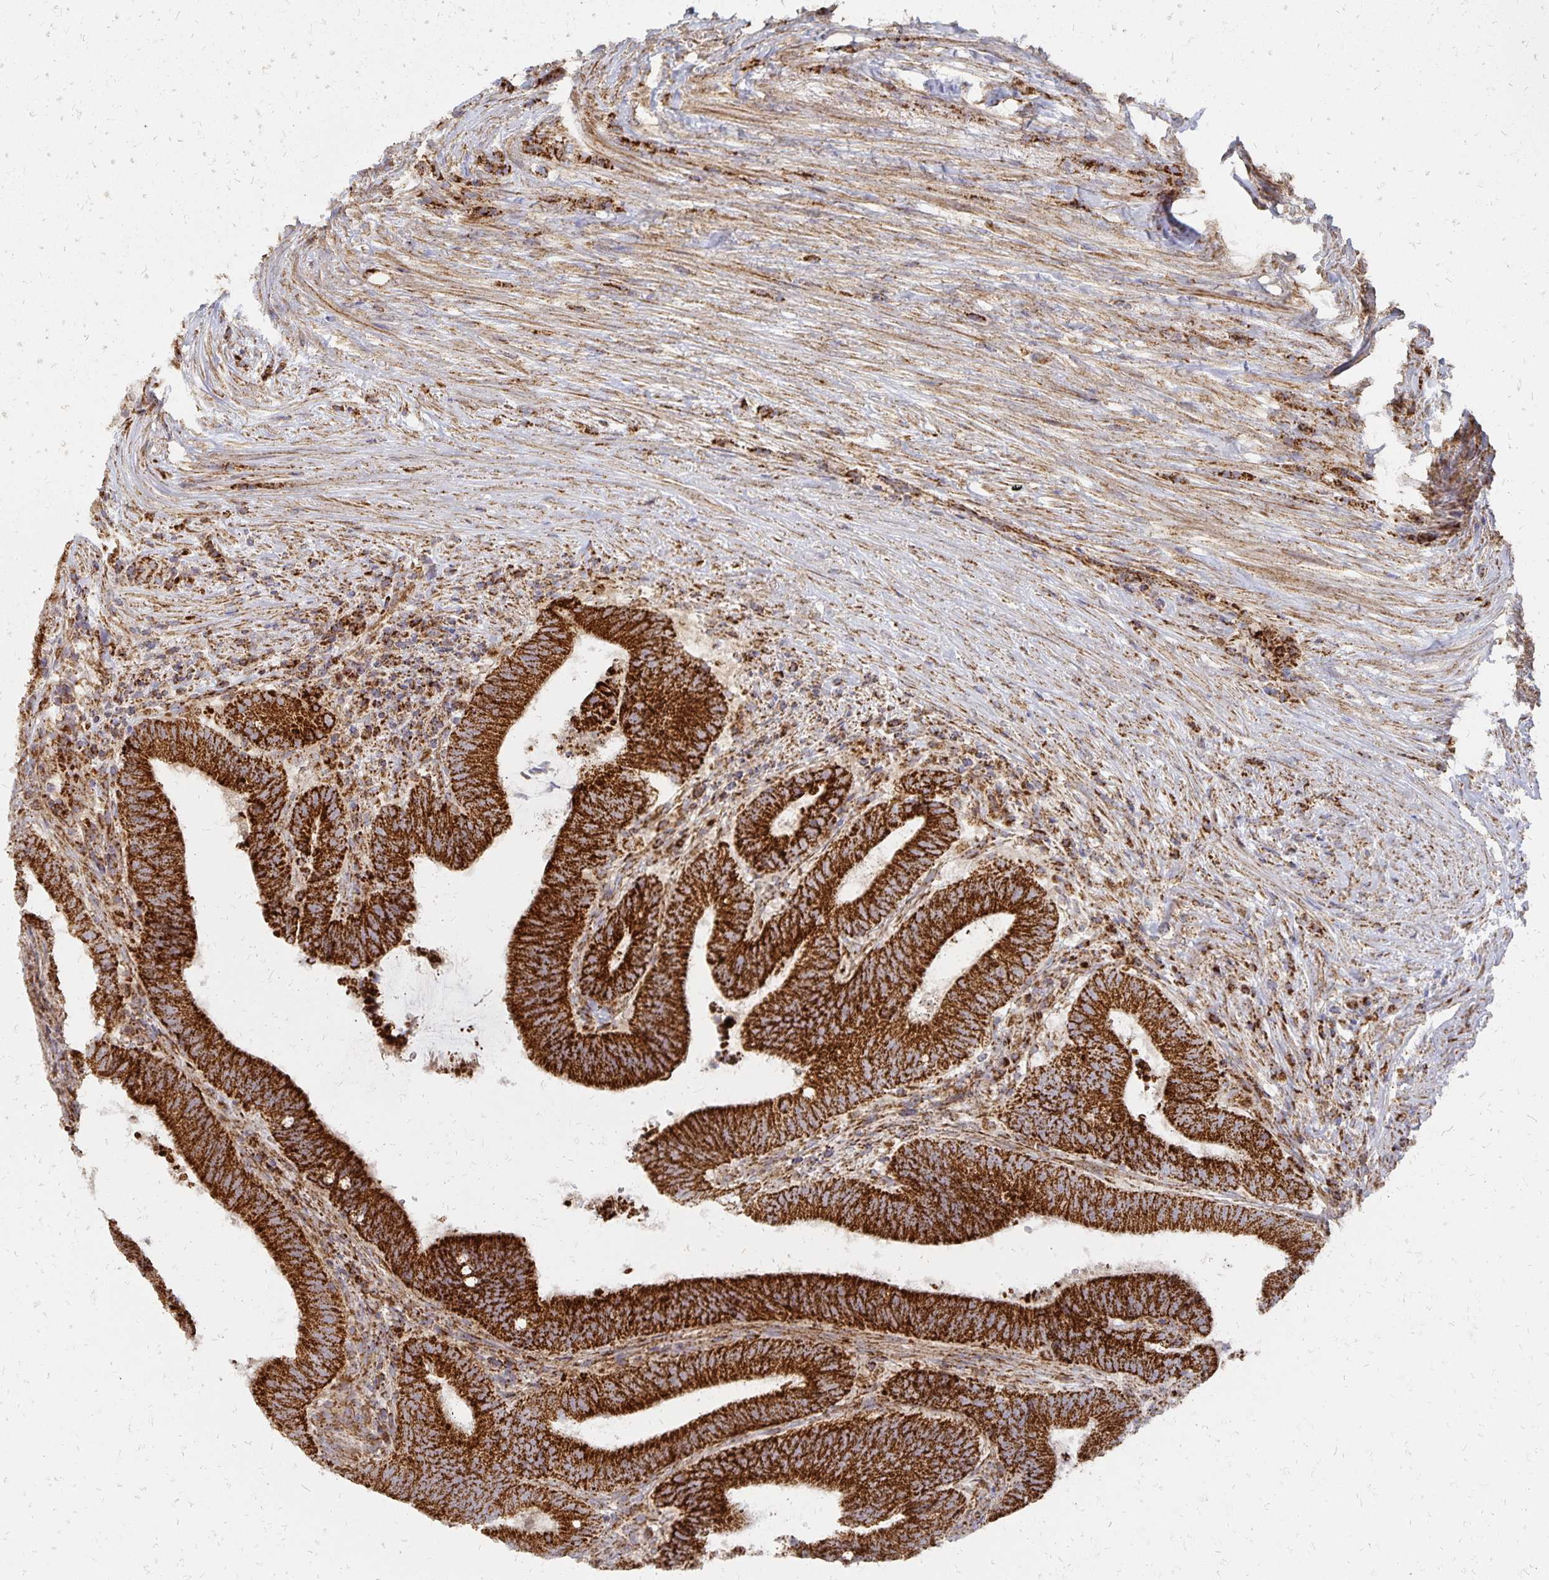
{"staining": {"intensity": "strong", "quantity": ">75%", "location": "cytoplasmic/membranous"}, "tissue": "colorectal cancer", "cell_type": "Tumor cells", "image_type": "cancer", "snomed": [{"axis": "morphology", "description": "Adenocarcinoma, NOS"}, {"axis": "topography", "description": "Colon"}], "caption": "Immunohistochemistry (DAB) staining of human colorectal cancer (adenocarcinoma) shows strong cytoplasmic/membranous protein positivity in approximately >75% of tumor cells.", "gene": "STOML2", "patient": {"sex": "female", "age": 43}}